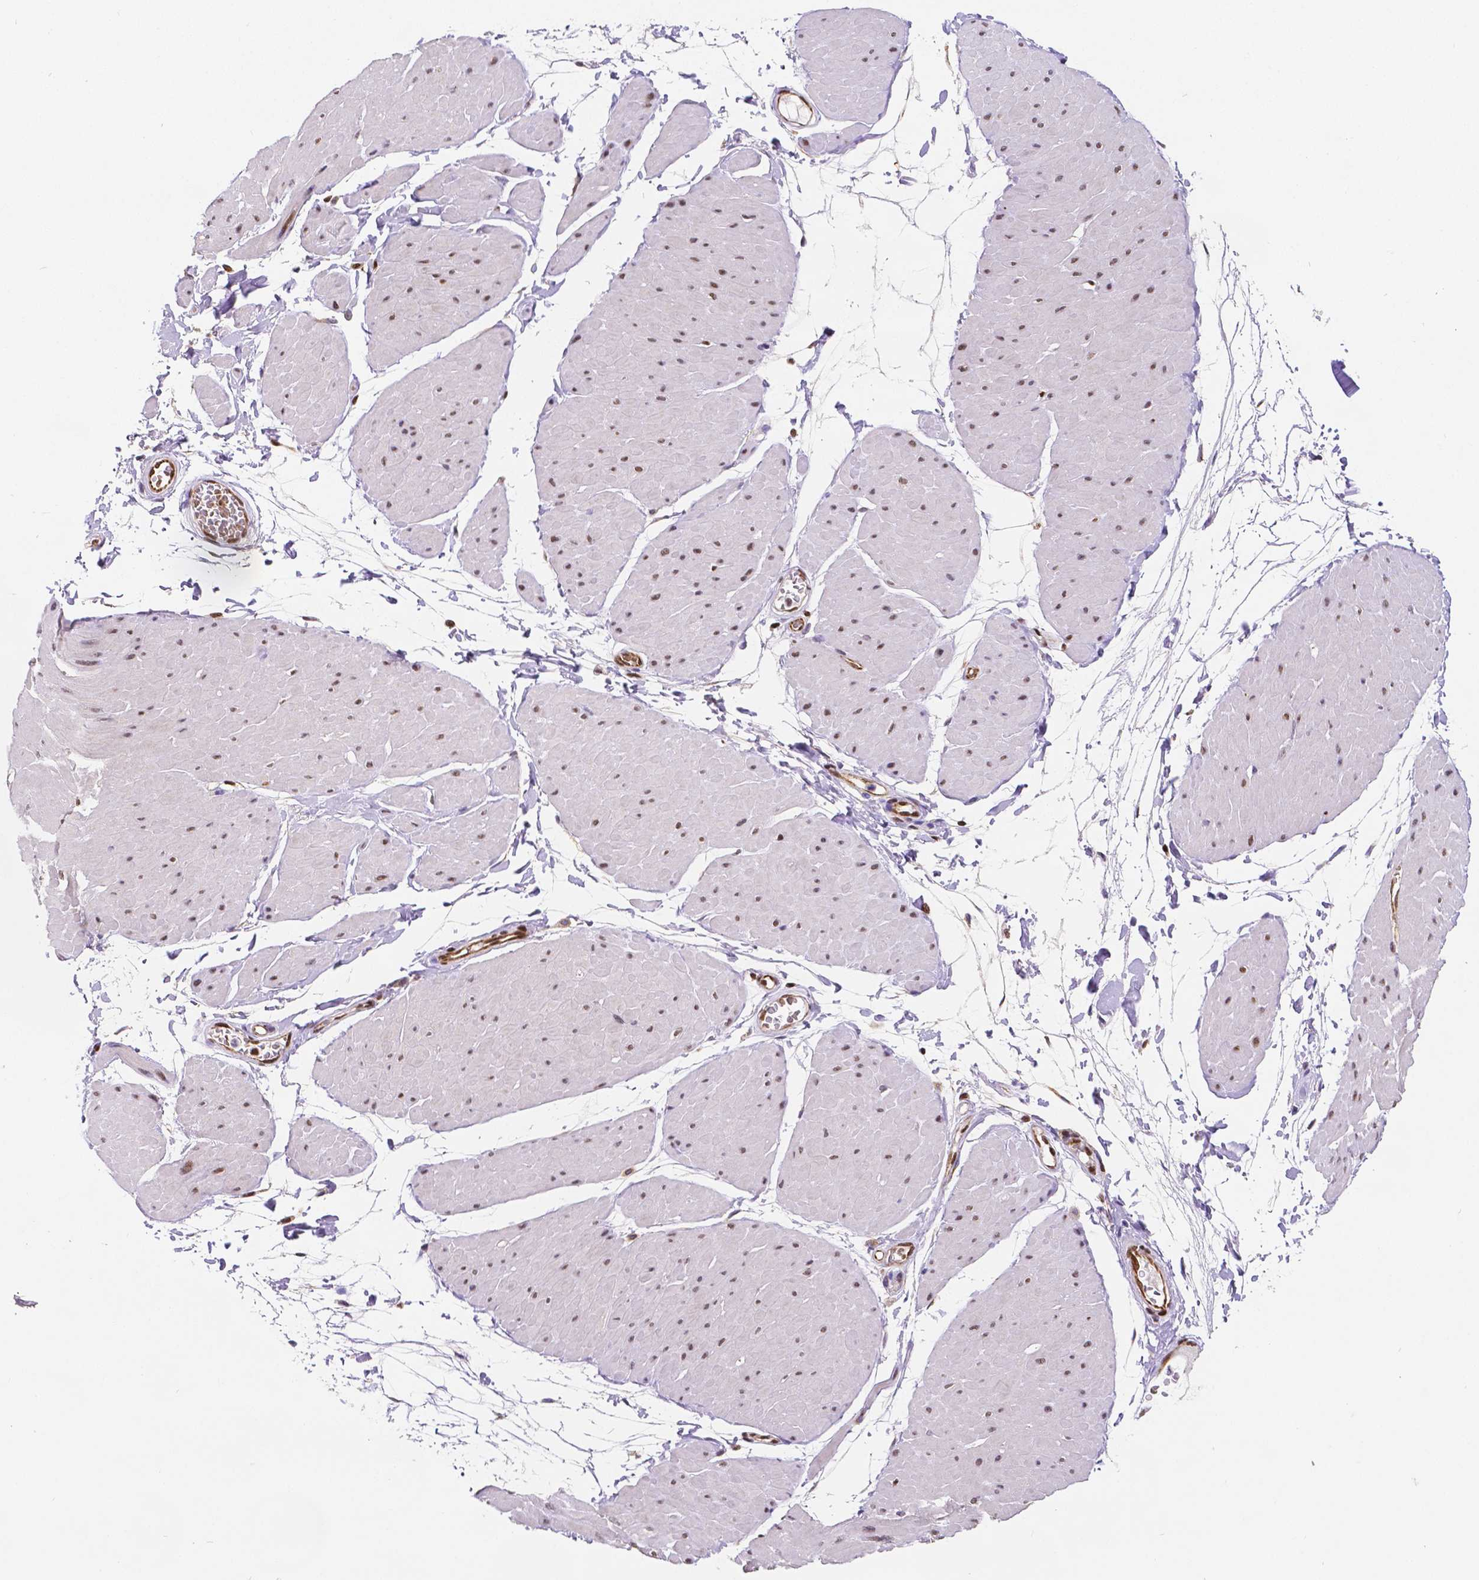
{"staining": {"intensity": "negative", "quantity": "none", "location": "none"}, "tissue": "adipose tissue", "cell_type": "Adipocytes", "image_type": "normal", "snomed": [{"axis": "morphology", "description": "Normal tissue, NOS"}, {"axis": "topography", "description": "Smooth muscle"}, {"axis": "topography", "description": "Peripheral nerve tissue"}], "caption": "DAB (3,3'-diaminobenzidine) immunohistochemical staining of unremarkable human adipose tissue shows no significant positivity in adipocytes.", "gene": "MEF2C", "patient": {"sex": "male", "age": 58}}